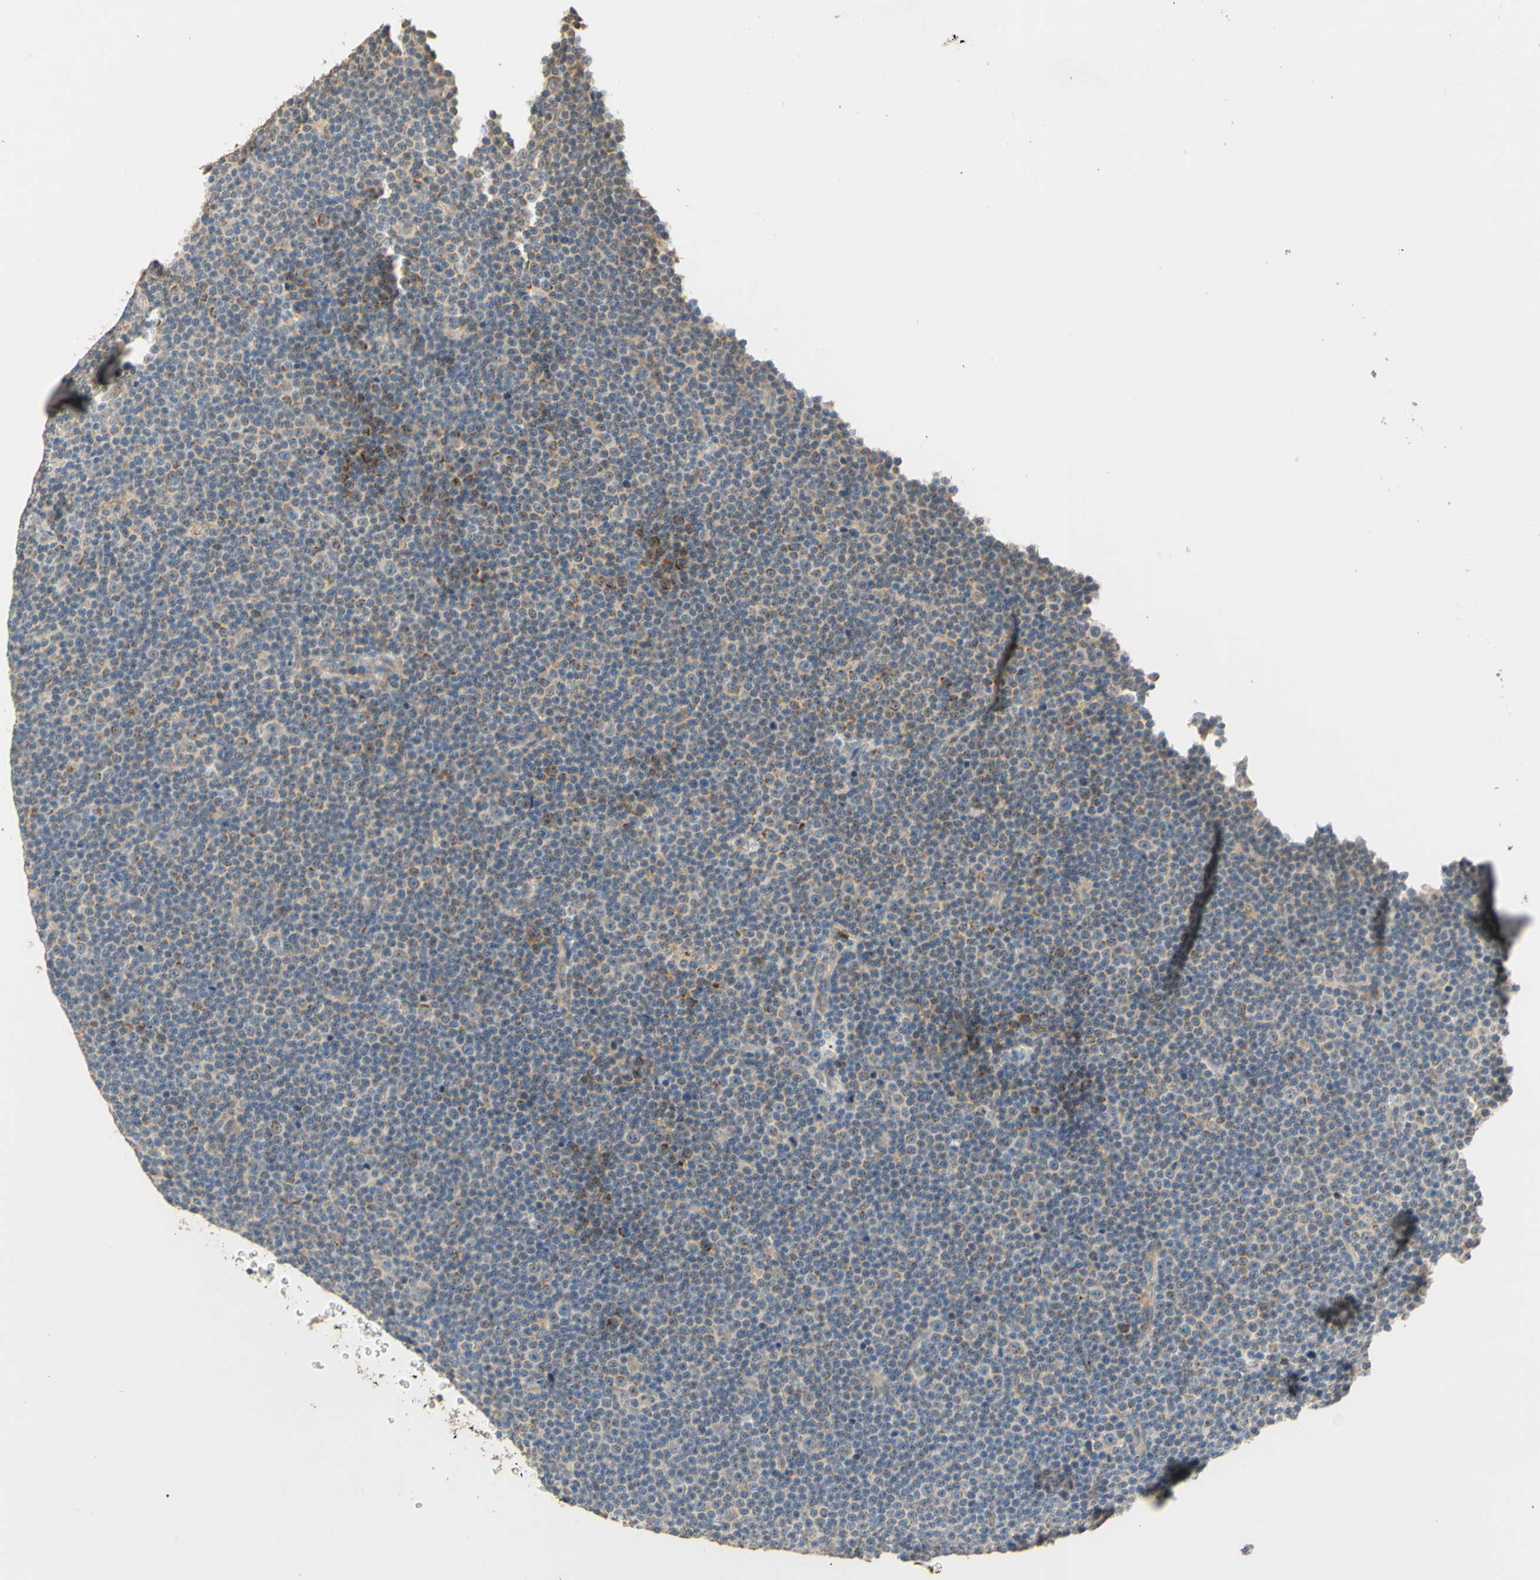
{"staining": {"intensity": "moderate", "quantity": "<25%", "location": "cytoplasmic/membranous"}, "tissue": "lymphoma", "cell_type": "Tumor cells", "image_type": "cancer", "snomed": [{"axis": "morphology", "description": "Malignant lymphoma, non-Hodgkin's type, Low grade"}, {"axis": "topography", "description": "Lymph node"}], "caption": "Lymphoma stained with a protein marker reveals moderate staining in tumor cells.", "gene": "ENTREP2", "patient": {"sex": "female", "age": 67}}